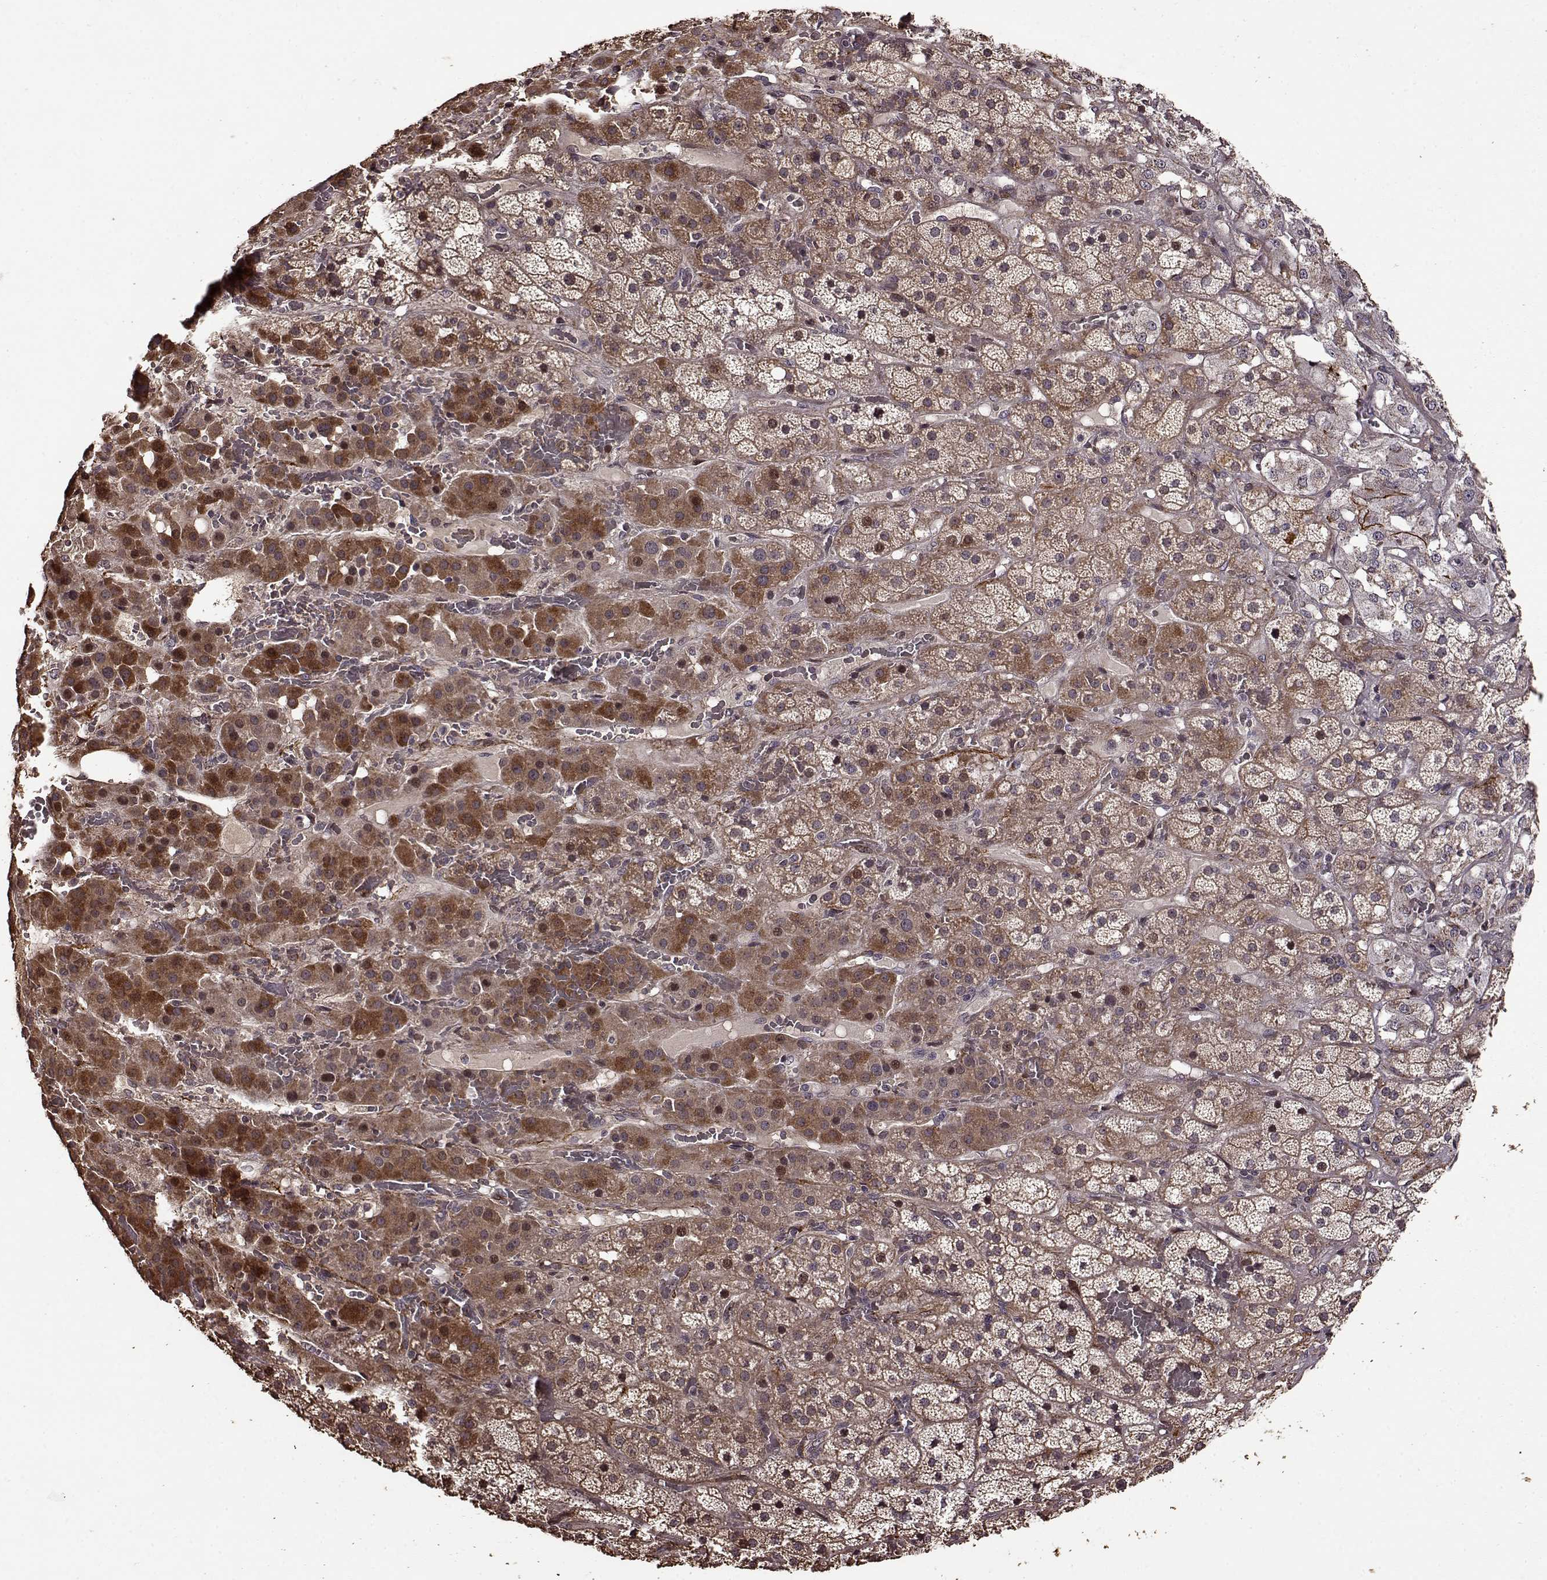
{"staining": {"intensity": "moderate", "quantity": ">75%", "location": "cytoplasmic/membranous,nuclear"}, "tissue": "adrenal gland", "cell_type": "Glandular cells", "image_type": "normal", "snomed": [{"axis": "morphology", "description": "Normal tissue, NOS"}, {"axis": "topography", "description": "Adrenal gland"}], "caption": "This photomicrograph shows immunohistochemistry (IHC) staining of unremarkable human adrenal gland, with medium moderate cytoplasmic/membranous,nuclear positivity in about >75% of glandular cells.", "gene": "FBXW11", "patient": {"sex": "male", "age": 57}}